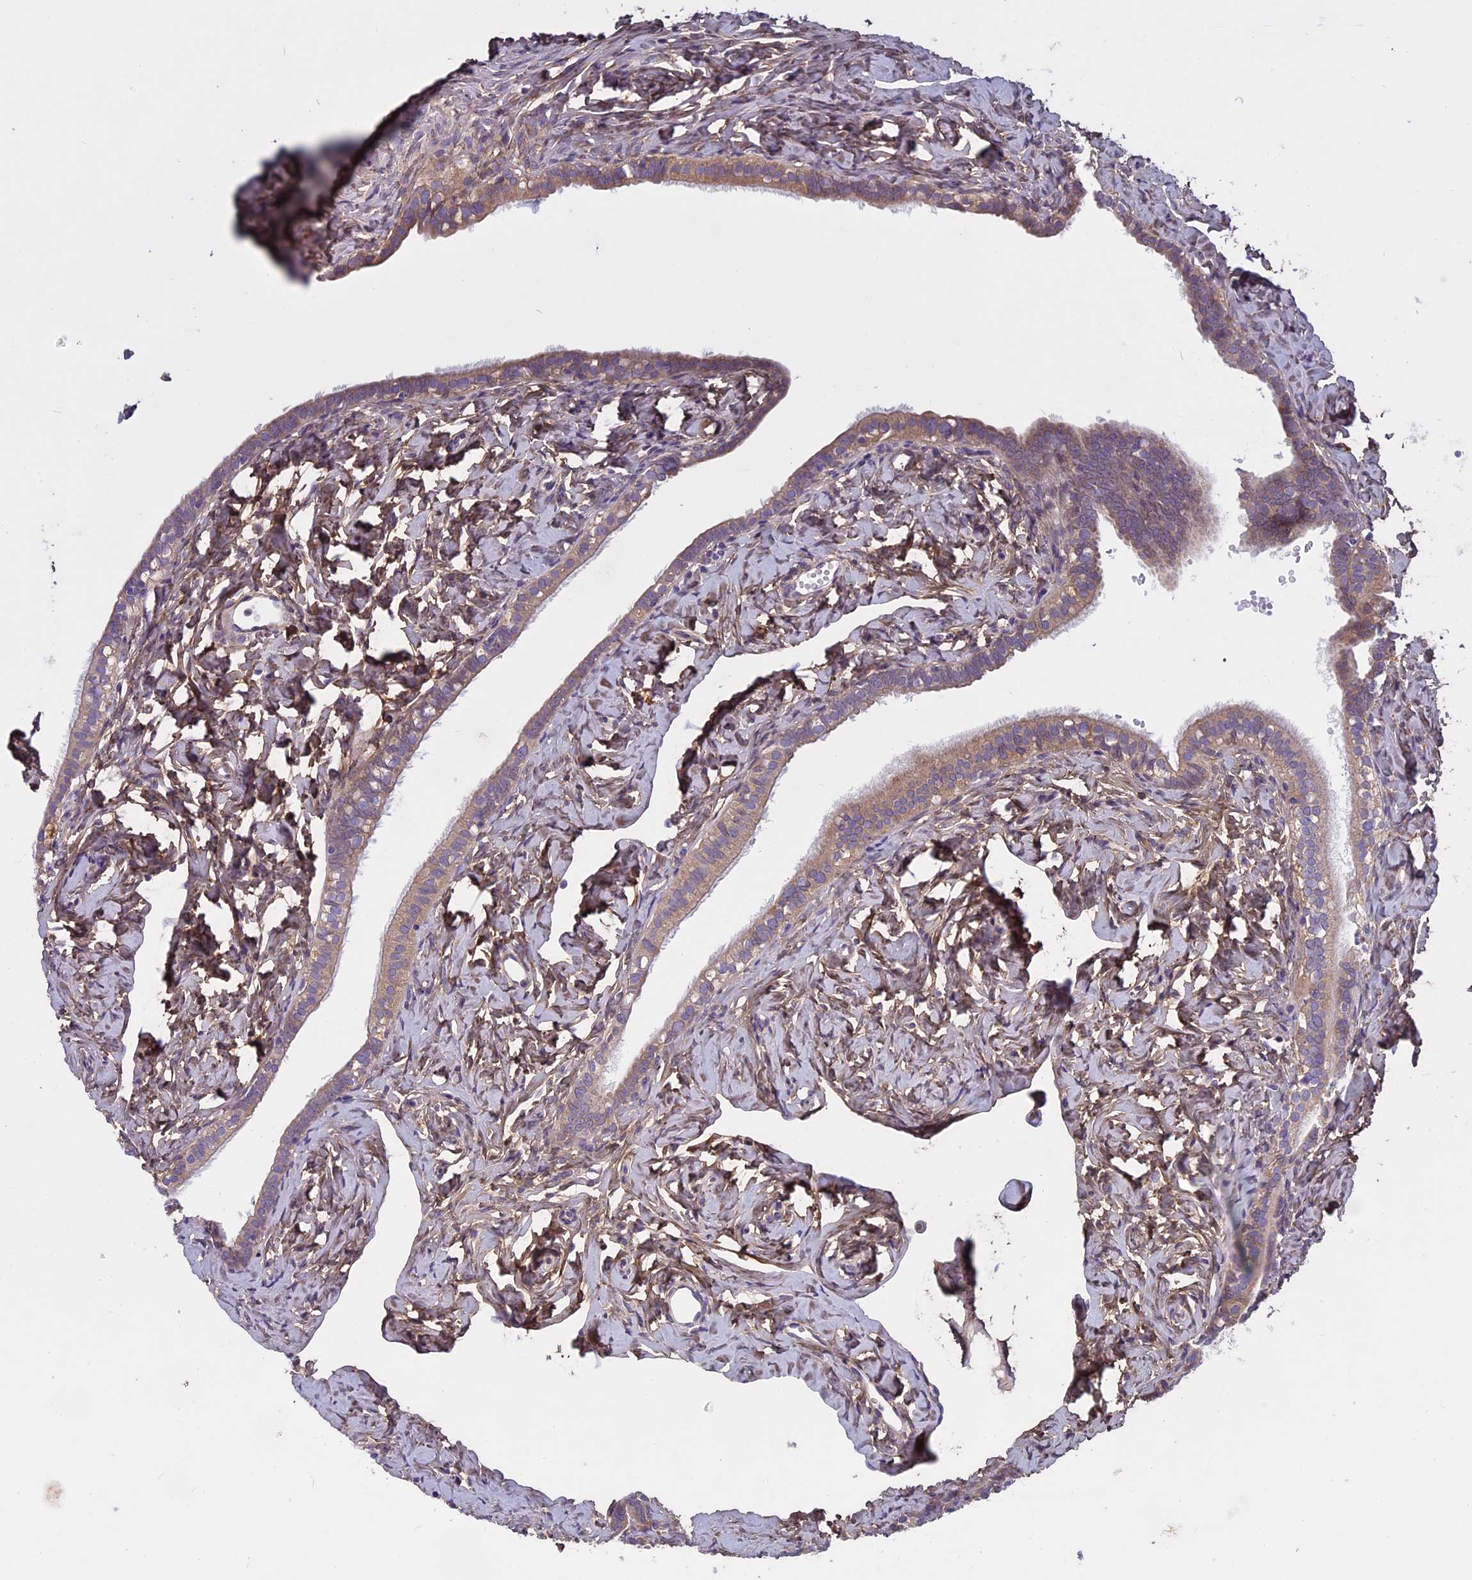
{"staining": {"intensity": "moderate", "quantity": ">75%", "location": "cytoplasmic/membranous"}, "tissue": "fallopian tube", "cell_type": "Glandular cells", "image_type": "normal", "snomed": [{"axis": "morphology", "description": "Normal tissue, NOS"}, {"axis": "topography", "description": "Fallopian tube"}], "caption": "Immunohistochemistry (IHC) (DAB (3,3'-diaminobenzidine)) staining of unremarkable fallopian tube displays moderate cytoplasmic/membranous protein positivity in about >75% of glandular cells.", "gene": "DCTN5", "patient": {"sex": "female", "age": 66}}